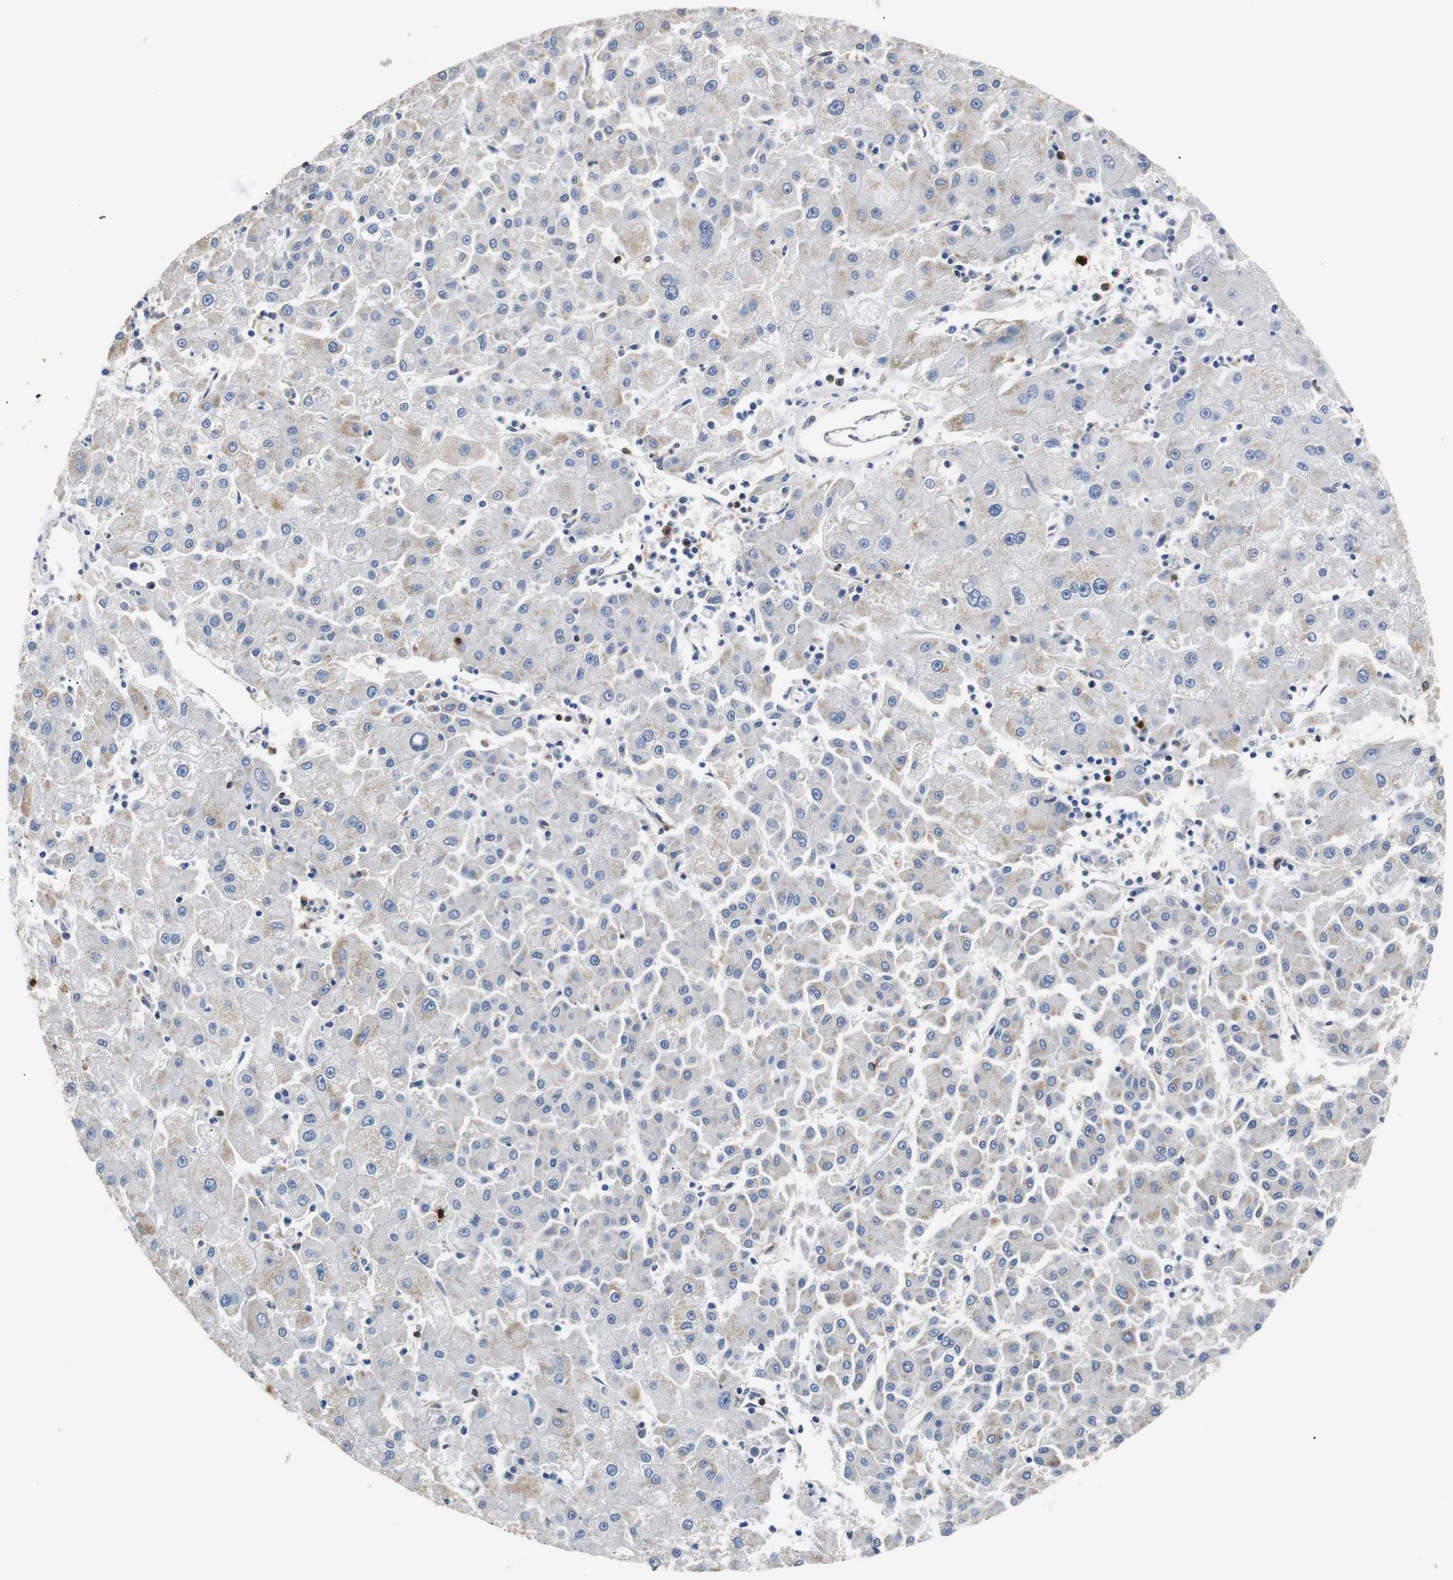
{"staining": {"intensity": "weak", "quantity": "25%-75%", "location": "cytoplasmic/membranous"}, "tissue": "liver cancer", "cell_type": "Tumor cells", "image_type": "cancer", "snomed": [{"axis": "morphology", "description": "Carcinoma, Hepatocellular, NOS"}, {"axis": "topography", "description": "Liver"}], "caption": "Weak cytoplasmic/membranous protein expression is appreciated in about 25%-75% of tumor cells in hepatocellular carcinoma (liver).", "gene": "SIRT1", "patient": {"sex": "male", "age": 72}}